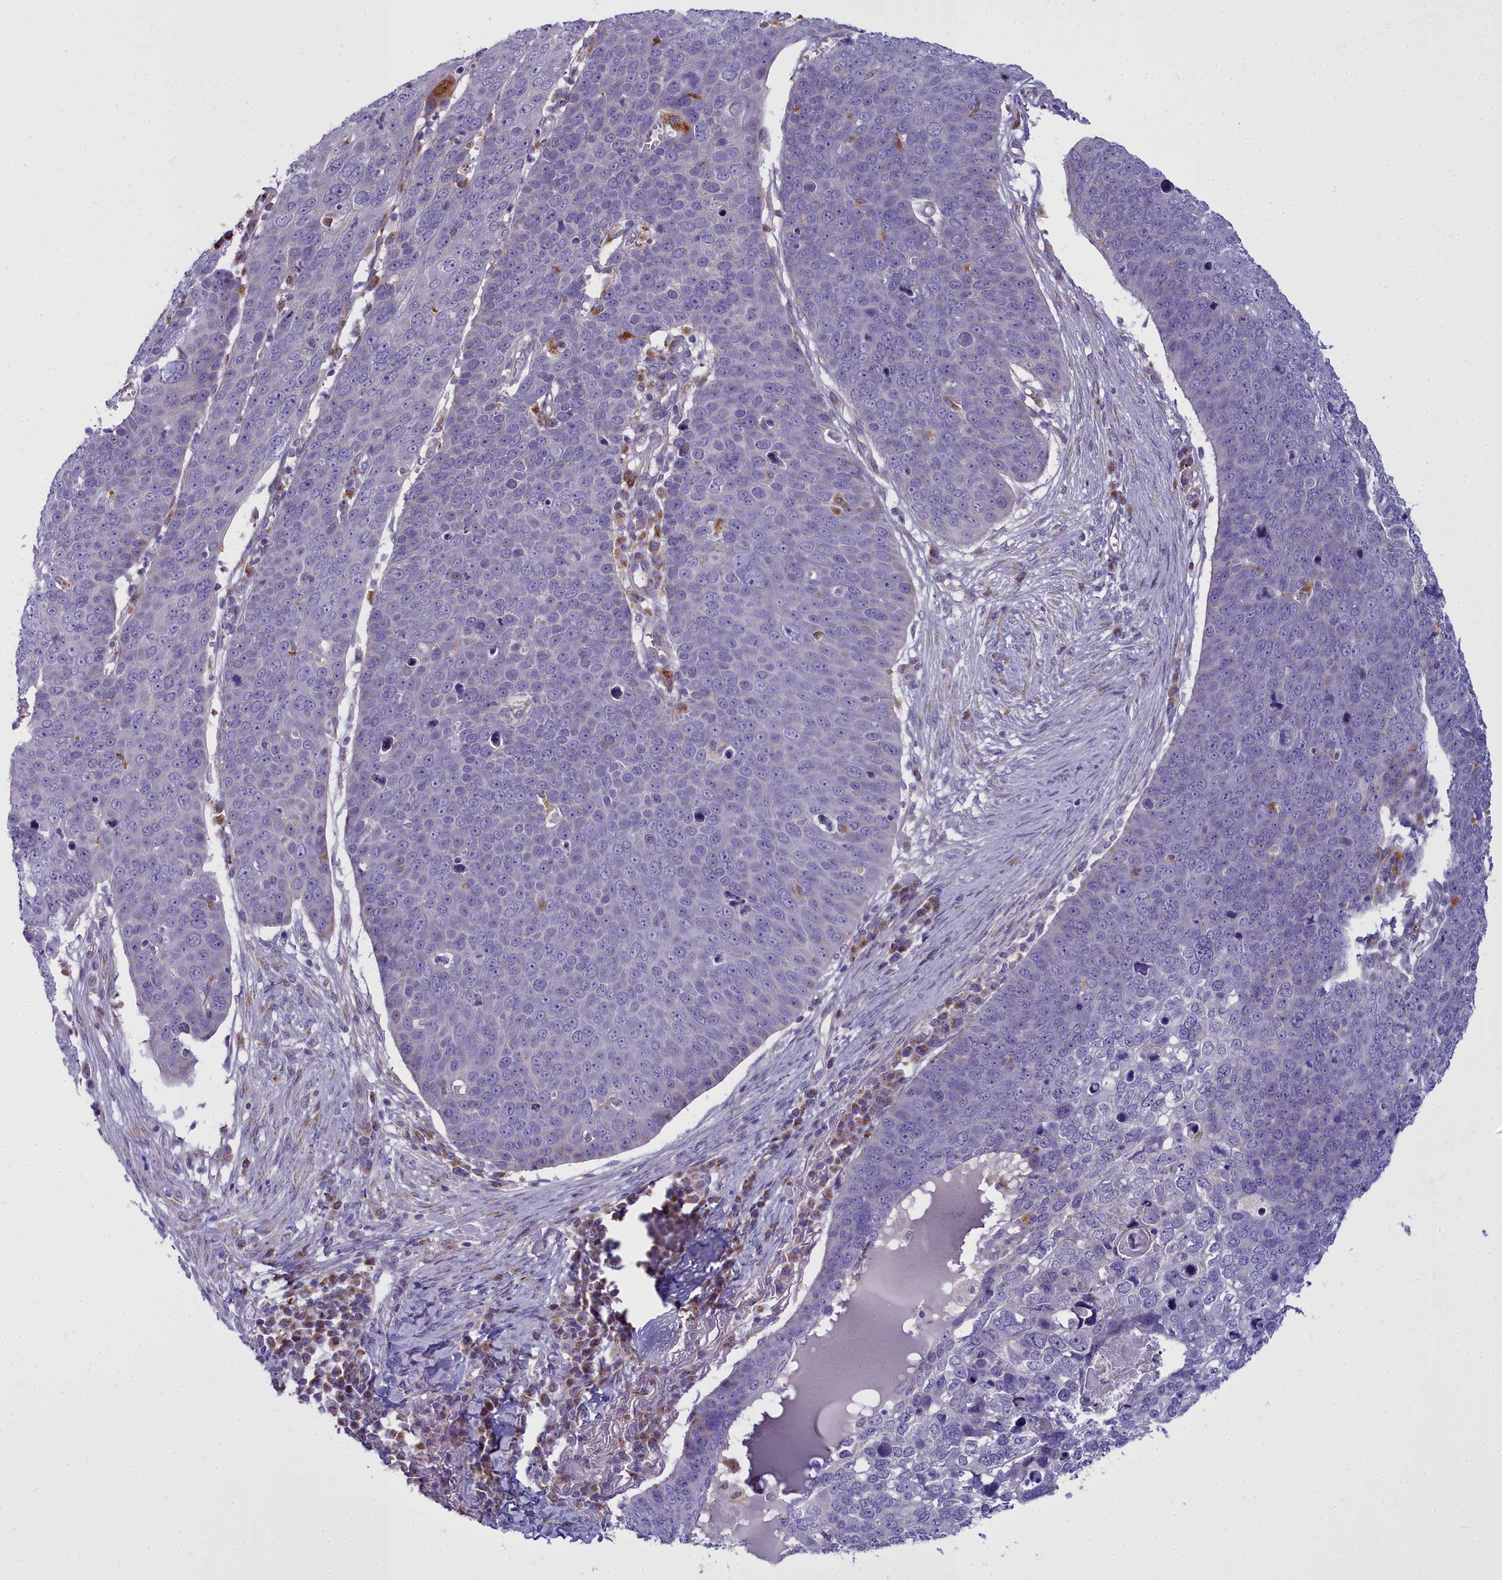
{"staining": {"intensity": "negative", "quantity": "none", "location": "none"}, "tissue": "skin cancer", "cell_type": "Tumor cells", "image_type": "cancer", "snomed": [{"axis": "morphology", "description": "Squamous cell carcinoma, NOS"}, {"axis": "topography", "description": "Skin"}], "caption": "DAB (3,3'-diaminobenzidine) immunohistochemical staining of human skin cancer (squamous cell carcinoma) demonstrates no significant expression in tumor cells. (Immunohistochemistry, brightfield microscopy, high magnification).", "gene": "WDPCP", "patient": {"sex": "male", "age": 71}}